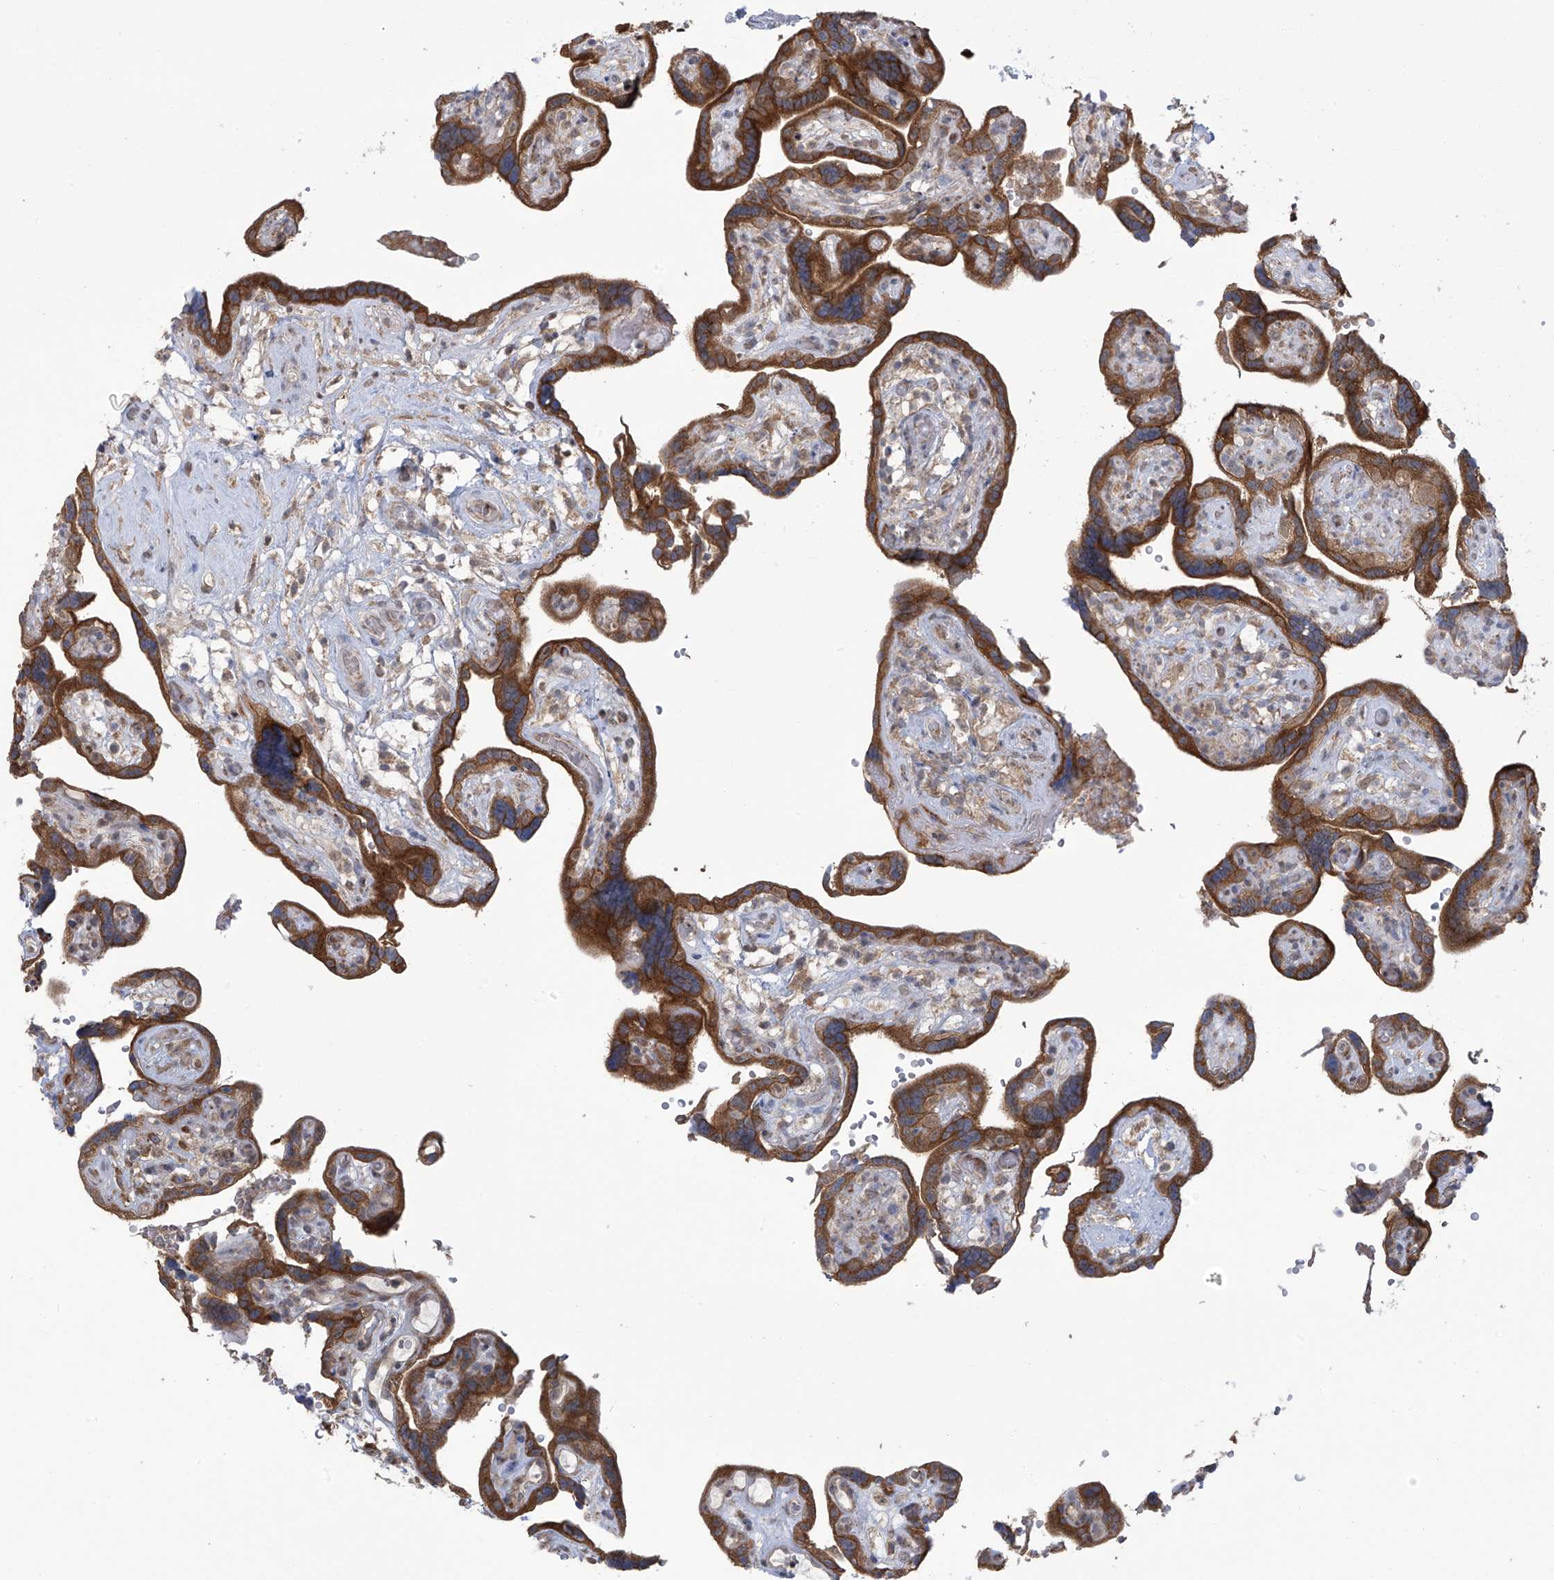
{"staining": {"intensity": "strong", "quantity": "25%-75%", "location": "cytoplasmic/membranous"}, "tissue": "placenta", "cell_type": "Decidual cells", "image_type": "normal", "snomed": [{"axis": "morphology", "description": "Normal tissue, NOS"}, {"axis": "topography", "description": "Placenta"}], "caption": "DAB immunohistochemical staining of normal placenta demonstrates strong cytoplasmic/membranous protein expression in about 25%-75% of decidual cells.", "gene": "KIAA1522", "patient": {"sex": "female", "age": 30}}